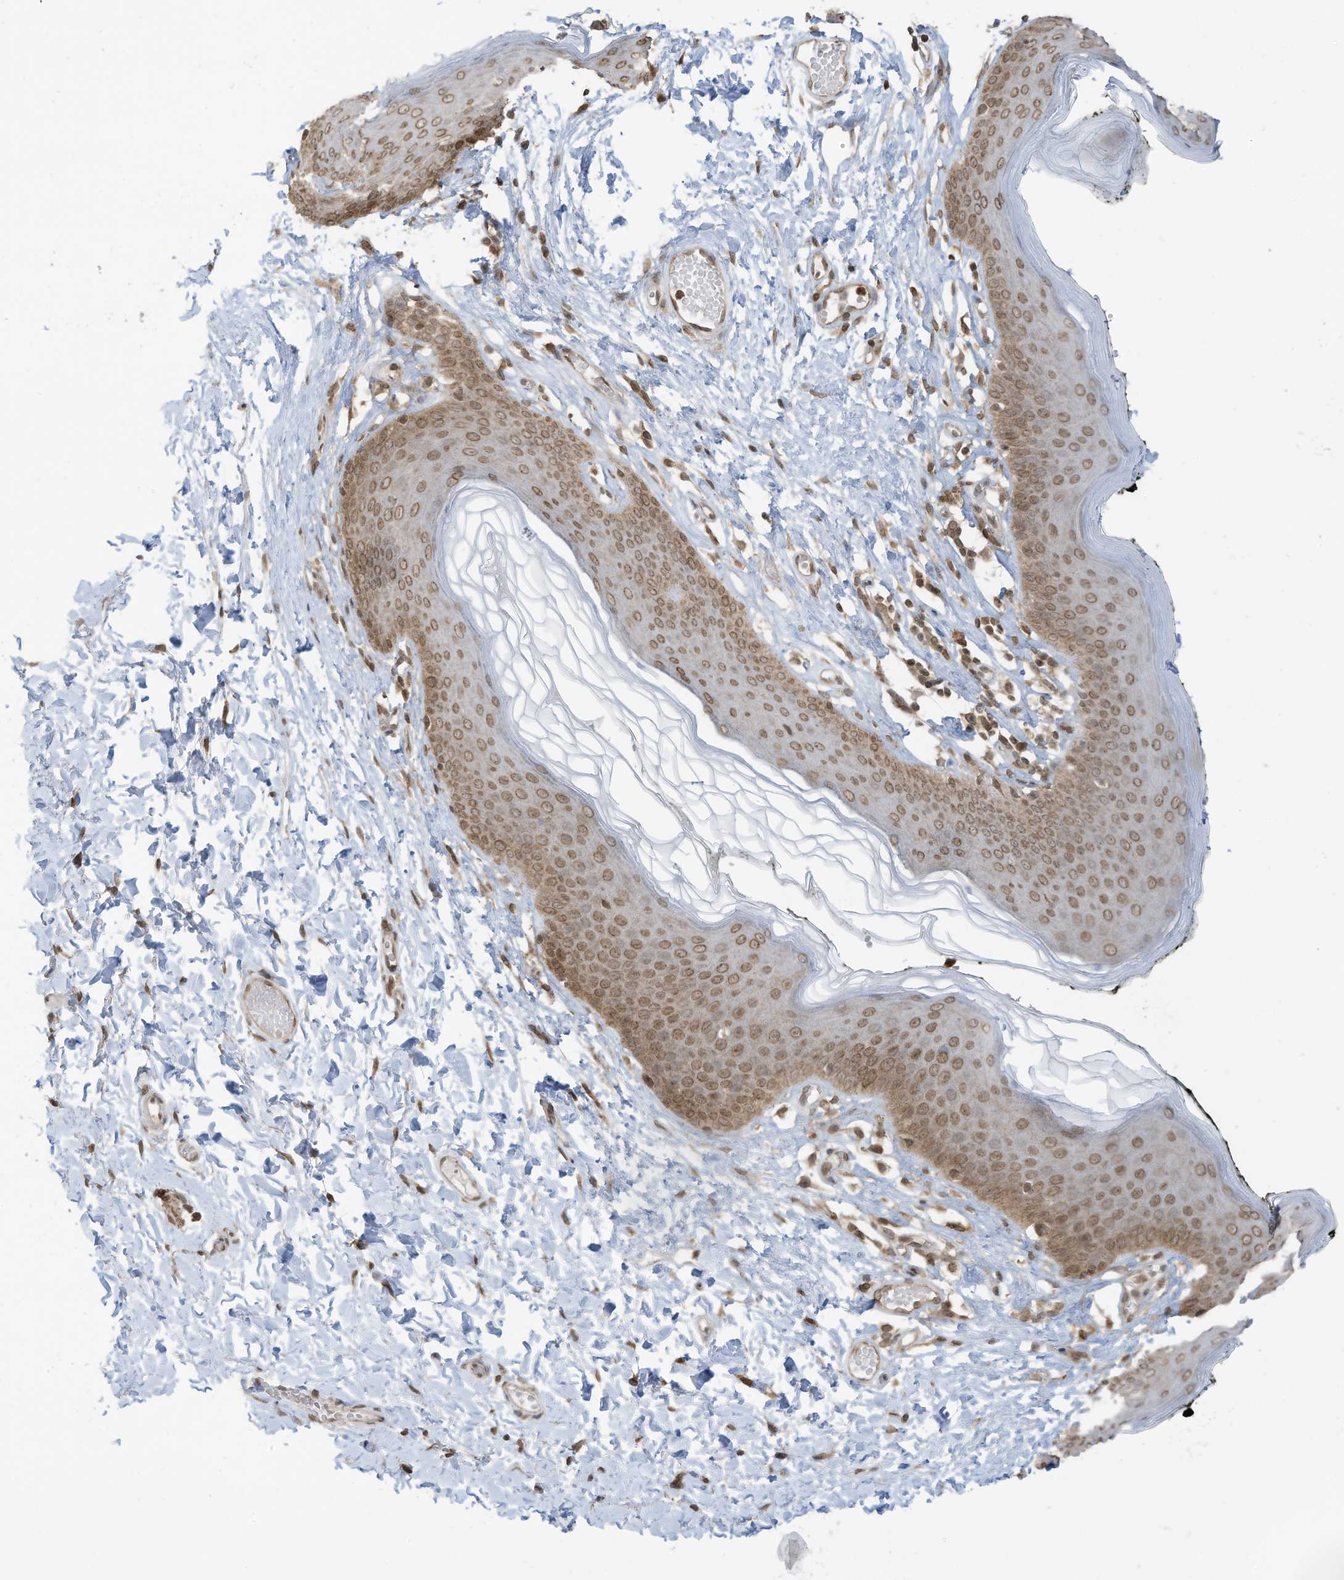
{"staining": {"intensity": "moderate", "quantity": ">75%", "location": "cytoplasmic/membranous,nuclear"}, "tissue": "skin", "cell_type": "Epidermal cells", "image_type": "normal", "snomed": [{"axis": "morphology", "description": "Normal tissue, NOS"}, {"axis": "morphology", "description": "Inflammation, NOS"}, {"axis": "topography", "description": "Vulva"}], "caption": "Immunohistochemistry (IHC) histopathology image of normal skin: human skin stained using immunohistochemistry (IHC) displays medium levels of moderate protein expression localized specifically in the cytoplasmic/membranous,nuclear of epidermal cells, appearing as a cytoplasmic/membranous,nuclear brown color.", "gene": "KPNB1", "patient": {"sex": "female", "age": 84}}